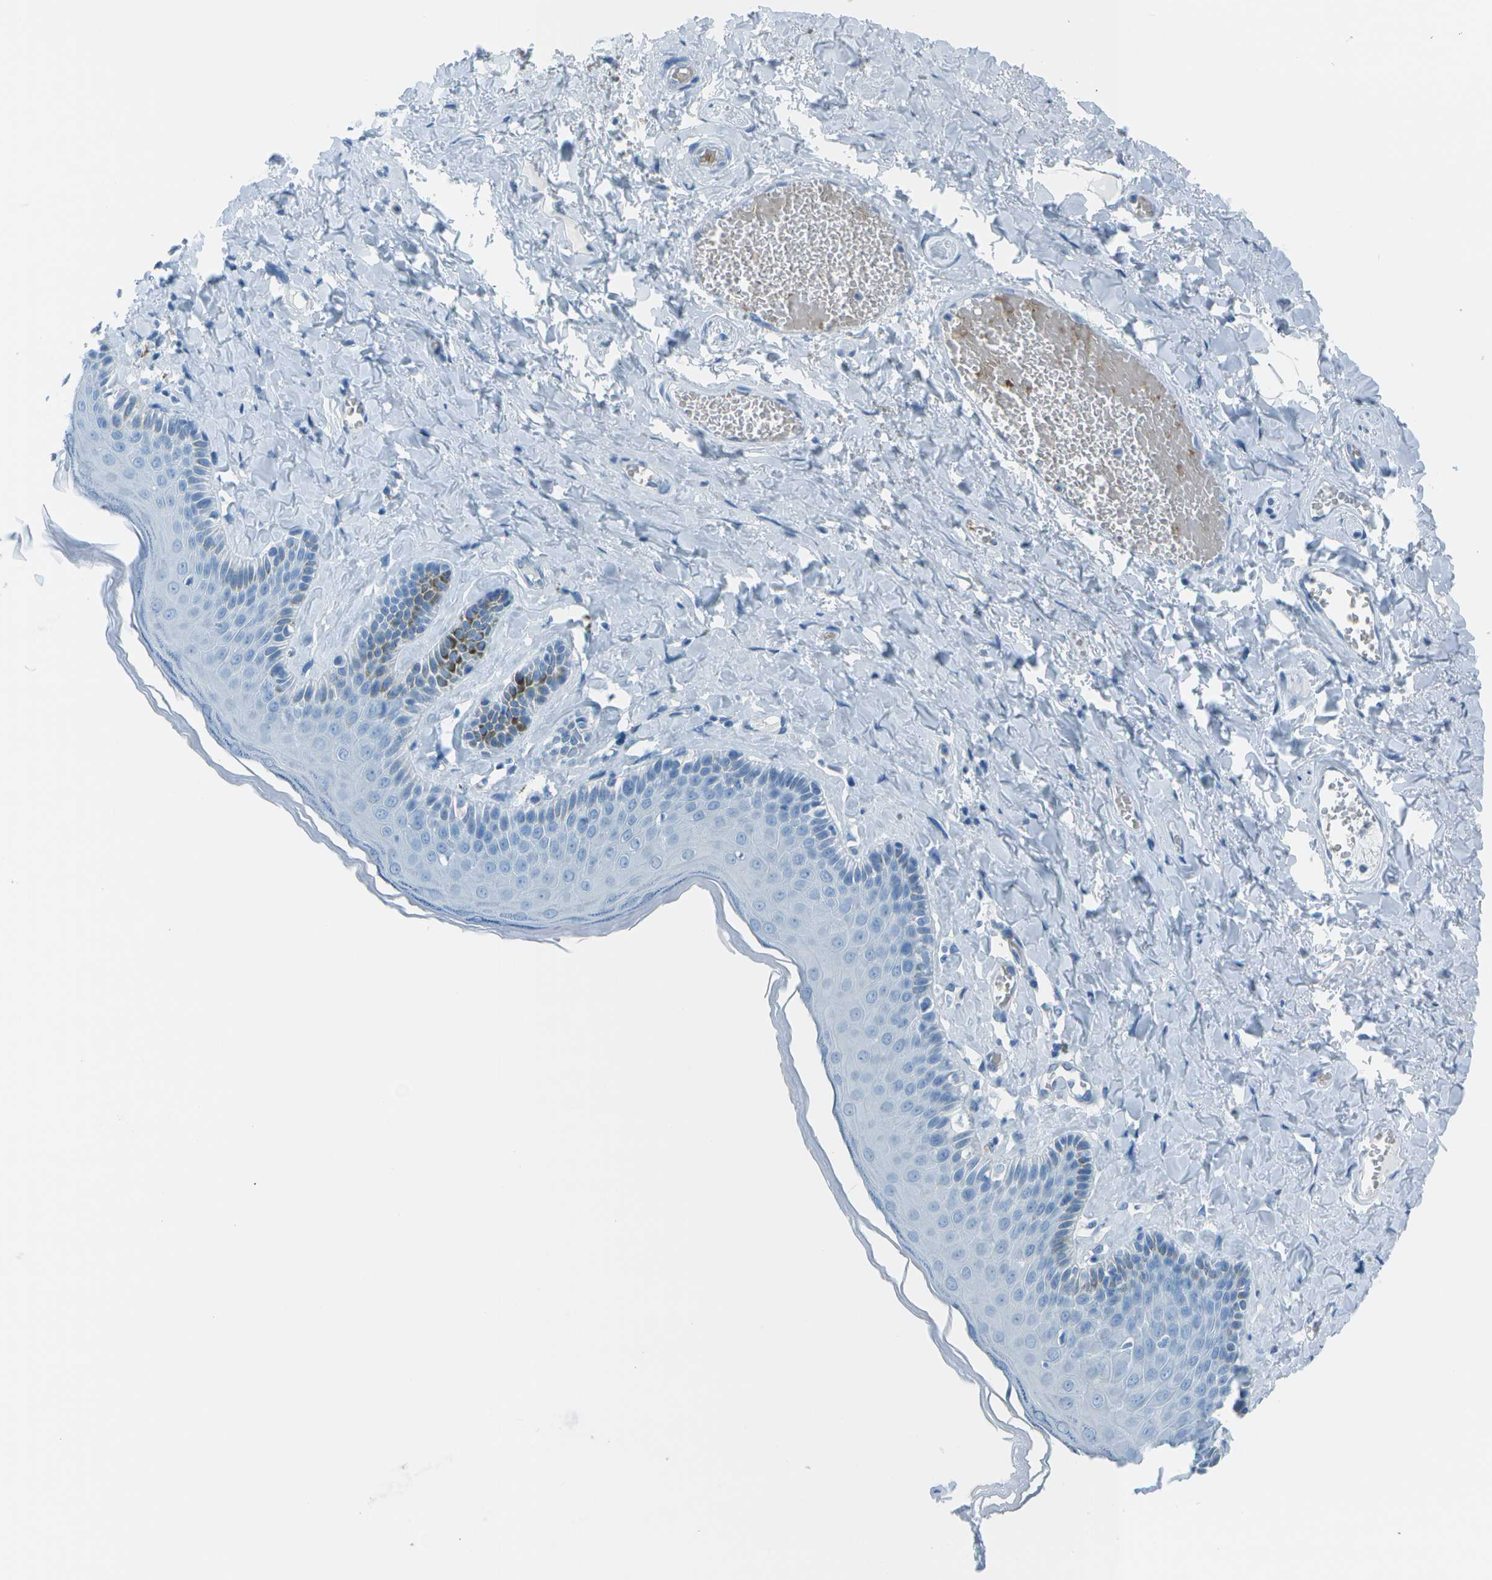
{"staining": {"intensity": "moderate", "quantity": "<25%", "location": "cytoplasmic/membranous"}, "tissue": "skin", "cell_type": "Epidermal cells", "image_type": "normal", "snomed": [{"axis": "morphology", "description": "Normal tissue, NOS"}, {"axis": "topography", "description": "Anal"}], "caption": "Protein staining exhibits moderate cytoplasmic/membranous staining in approximately <25% of epidermal cells in normal skin.", "gene": "ASL", "patient": {"sex": "male", "age": 69}}